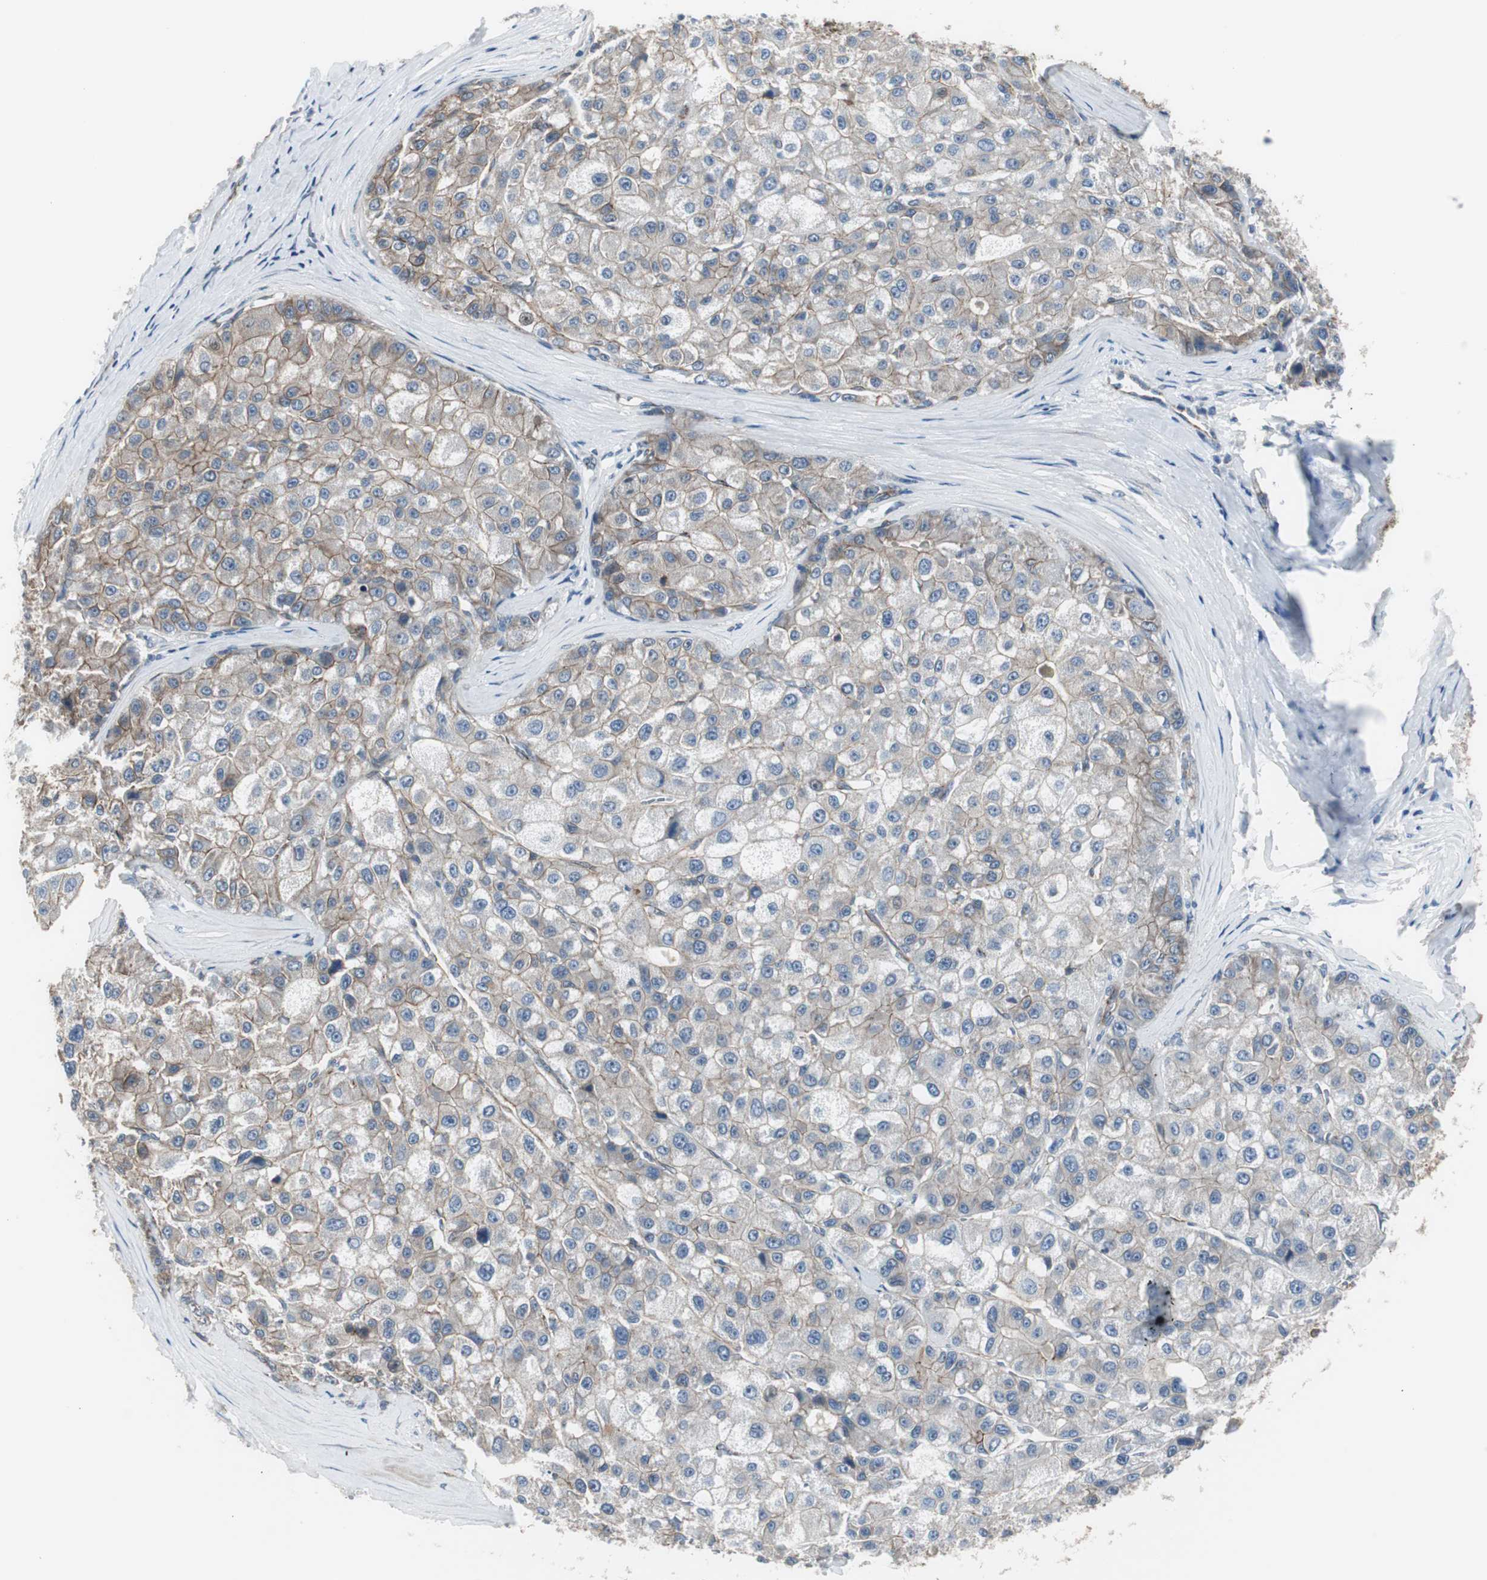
{"staining": {"intensity": "moderate", "quantity": ">75%", "location": "cytoplasmic/membranous"}, "tissue": "liver cancer", "cell_type": "Tumor cells", "image_type": "cancer", "snomed": [{"axis": "morphology", "description": "Carcinoma, Hepatocellular, NOS"}, {"axis": "topography", "description": "Liver"}], "caption": "Hepatocellular carcinoma (liver) stained with a protein marker shows moderate staining in tumor cells.", "gene": "STXBP4", "patient": {"sex": "male", "age": 80}}